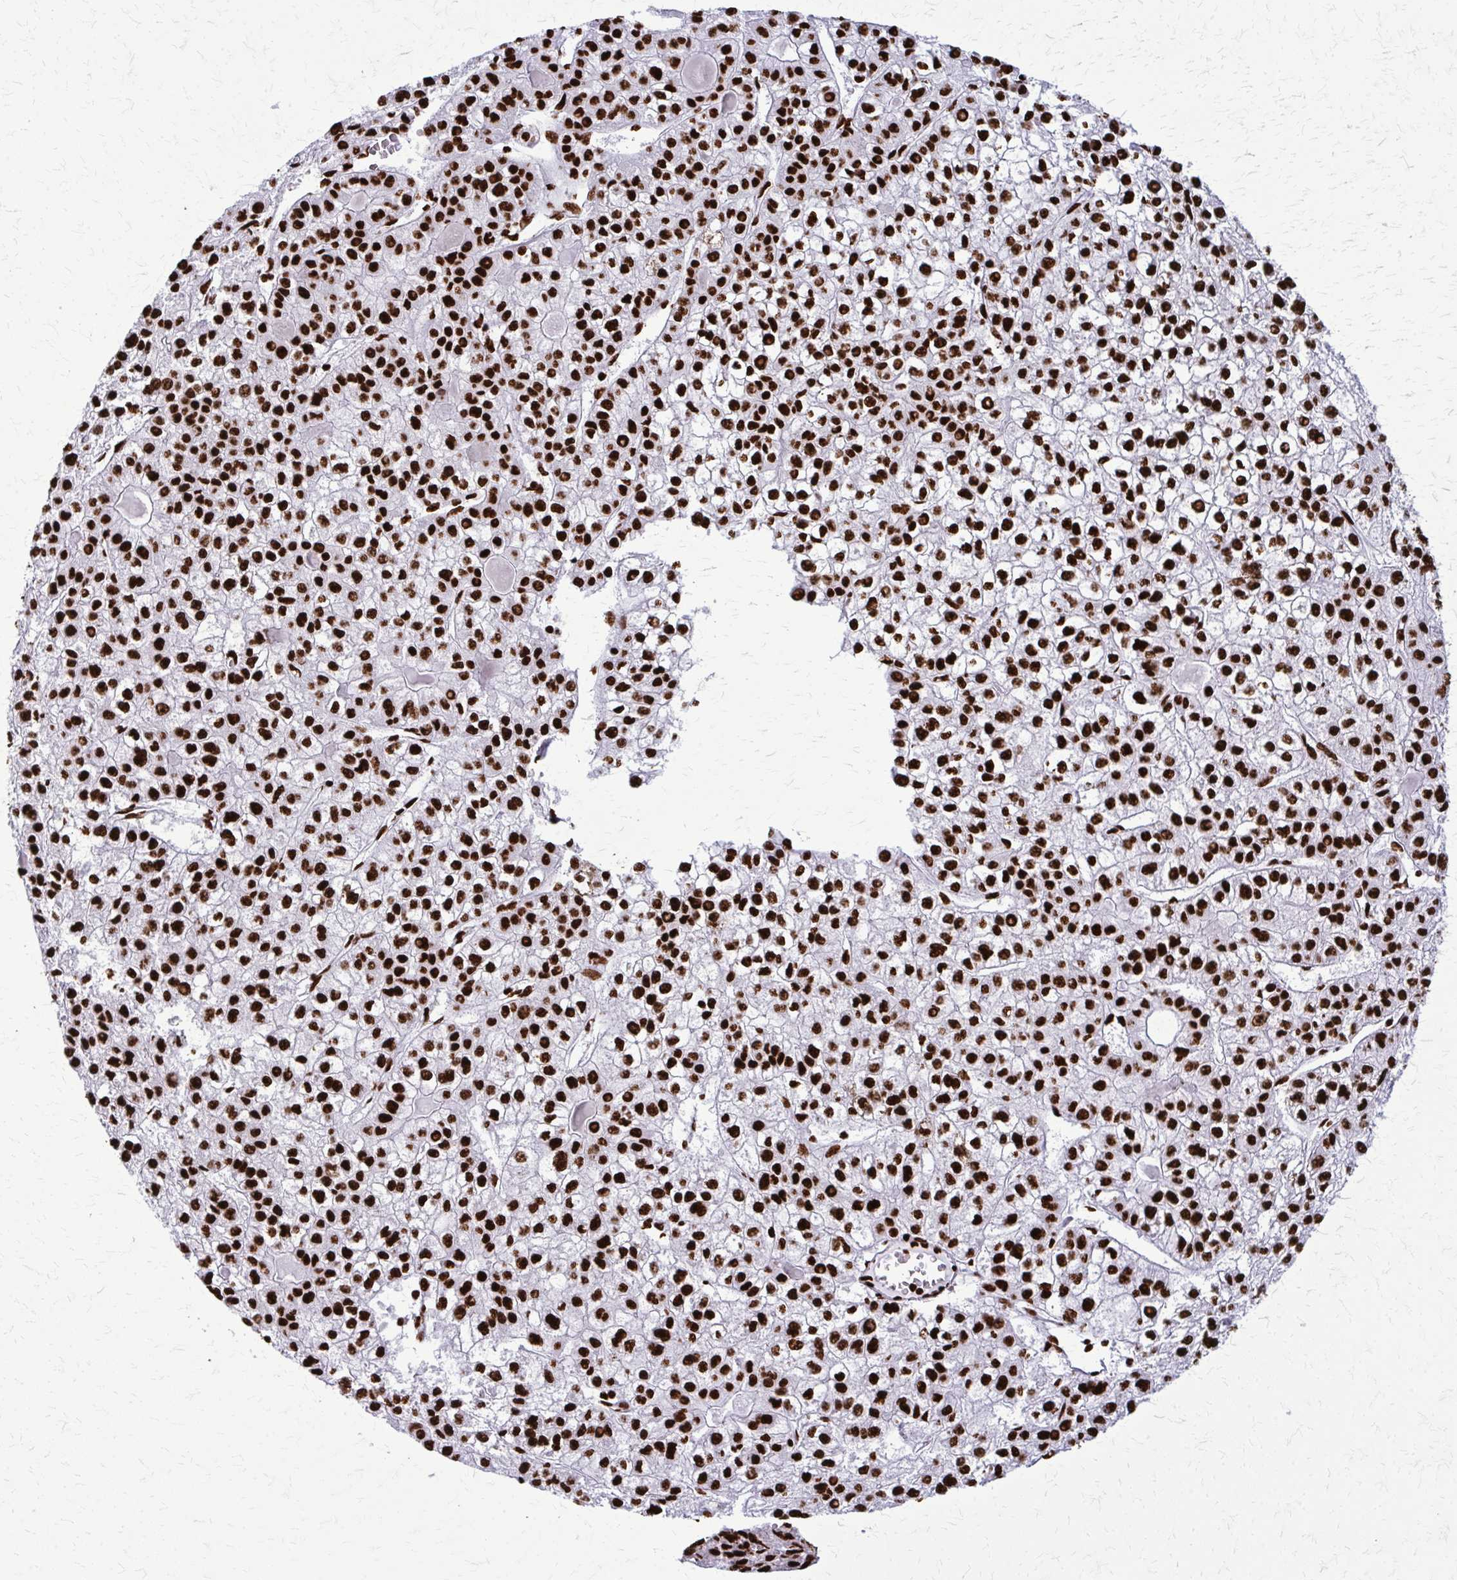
{"staining": {"intensity": "strong", "quantity": ">75%", "location": "nuclear"}, "tissue": "liver cancer", "cell_type": "Tumor cells", "image_type": "cancer", "snomed": [{"axis": "morphology", "description": "Carcinoma, Hepatocellular, NOS"}, {"axis": "topography", "description": "Liver"}], "caption": "This is an image of immunohistochemistry staining of liver cancer (hepatocellular carcinoma), which shows strong staining in the nuclear of tumor cells.", "gene": "SFPQ", "patient": {"sex": "female", "age": 43}}